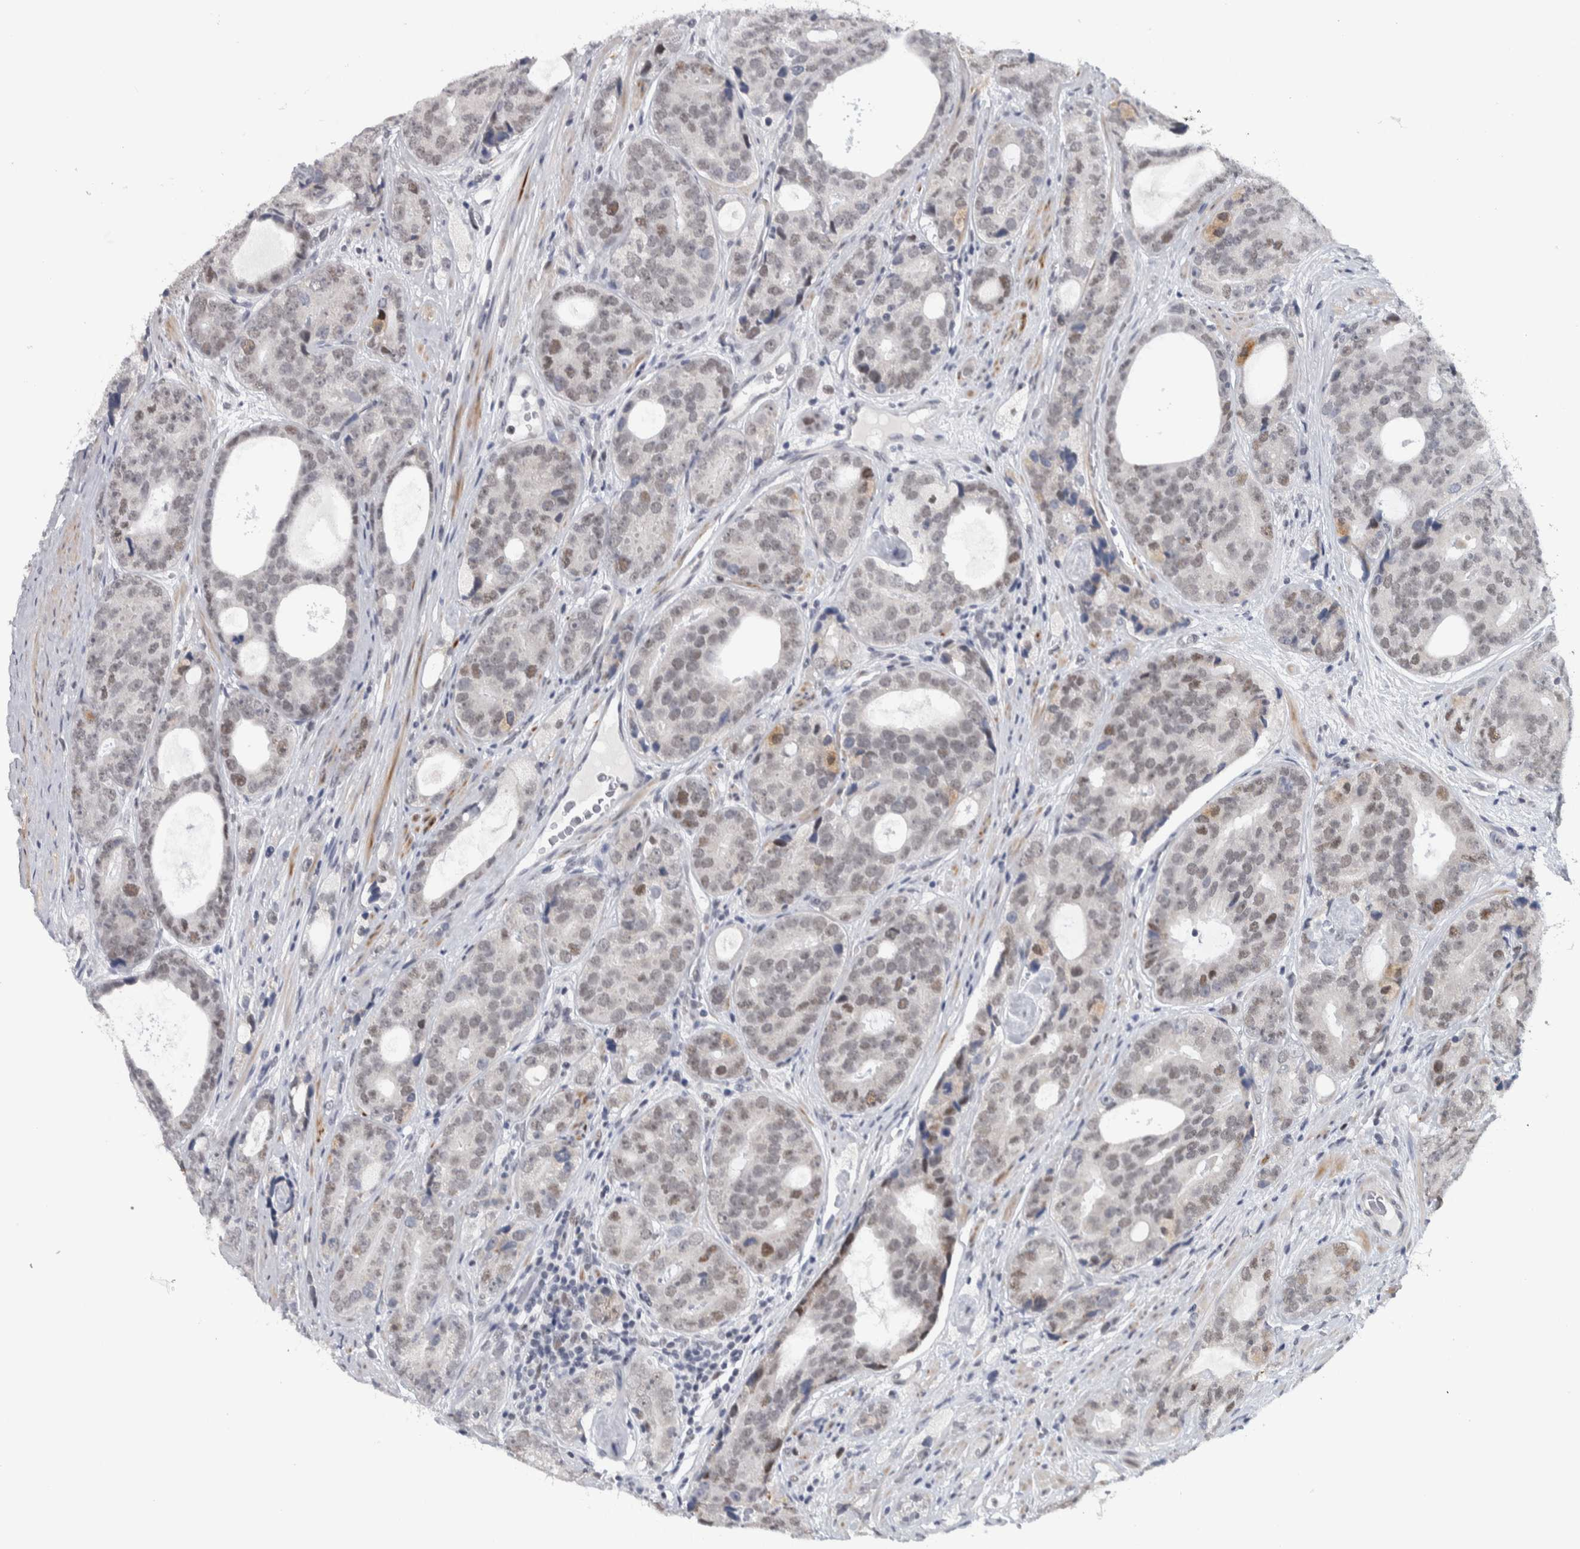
{"staining": {"intensity": "weak", "quantity": "<25%", "location": "nuclear"}, "tissue": "prostate cancer", "cell_type": "Tumor cells", "image_type": "cancer", "snomed": [{"axis": "morphology", "description": "Adenocarcinoma, High grade"}, {"axis": "topography", "description": "Prostate"}], "caption": "DAB (3,3'-diaminobenzidine) immunohistochemical staining of prostate cancer reveals no significant staining in tumor cells. (Stains: DAB immunohistochemistry (IHC) with hematoxylin counter stain, Microscopy: brightfield microscopy at high magnification).", "gene": "HEXIM2", "patient": {"sex": "male", "age": 56}}